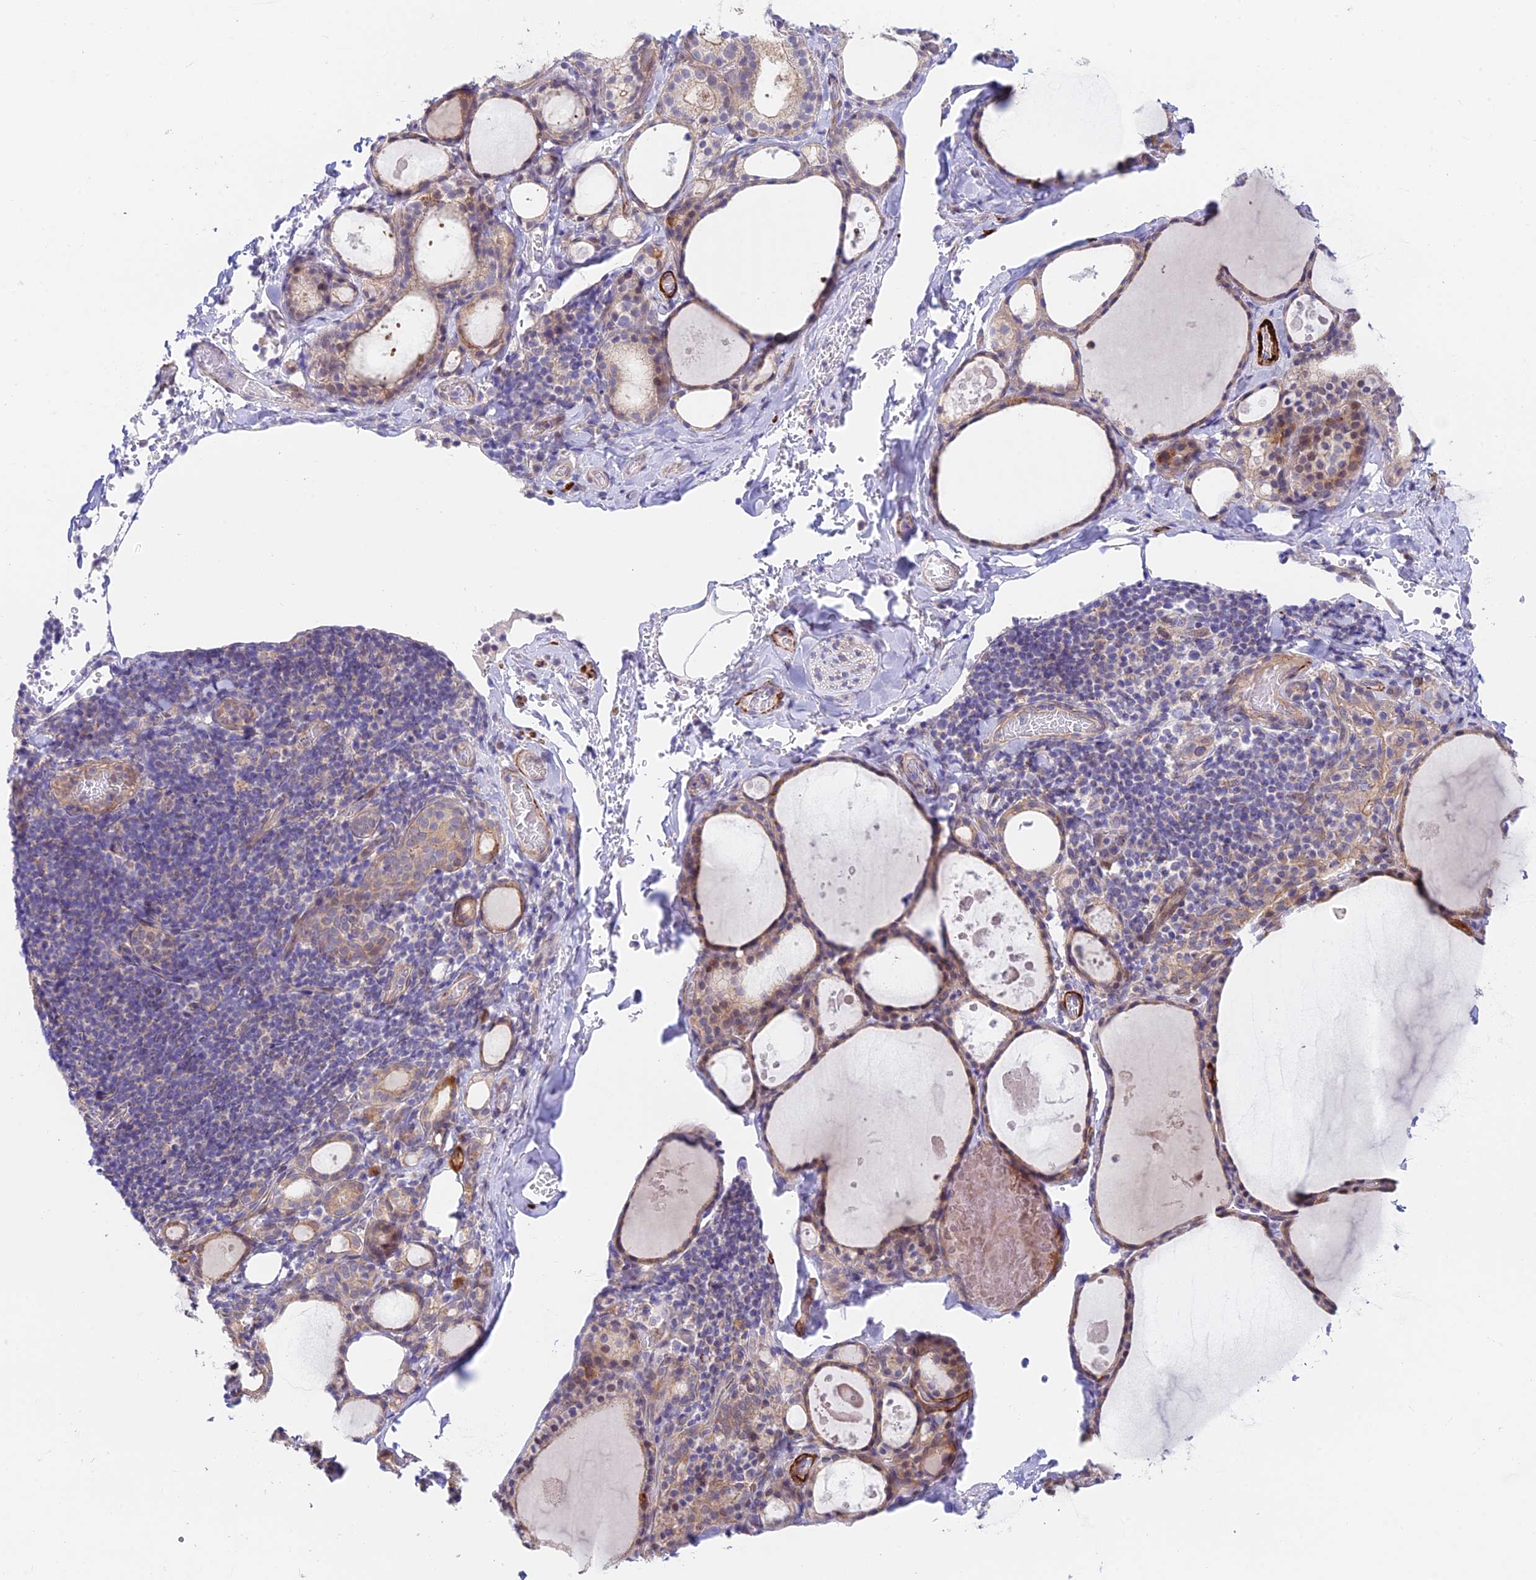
{"staining": {"intensity": "moderate", "quantity": "25%-75%", "location": "cytoplasmic/membranous"}, "tissue": "thyroid gland", "cell_type": "Glandular cells", "image_type": "normal", "snomed": [{"axis": "morphology", "description": "Normal tissue, NOS"}, {"axis": "topography", "description": "Thyroid gland"}], "caption": "Protein expression by immunohistochemistry exhibits moderate cytoplasmic/membranous expression in approximately 25%-75% of glandular cells in unremarkable thyroid gland. Nuclei are stained in blue.", "gene": "ANKRD50", "patient": {"sex": "male", "age": 56}}